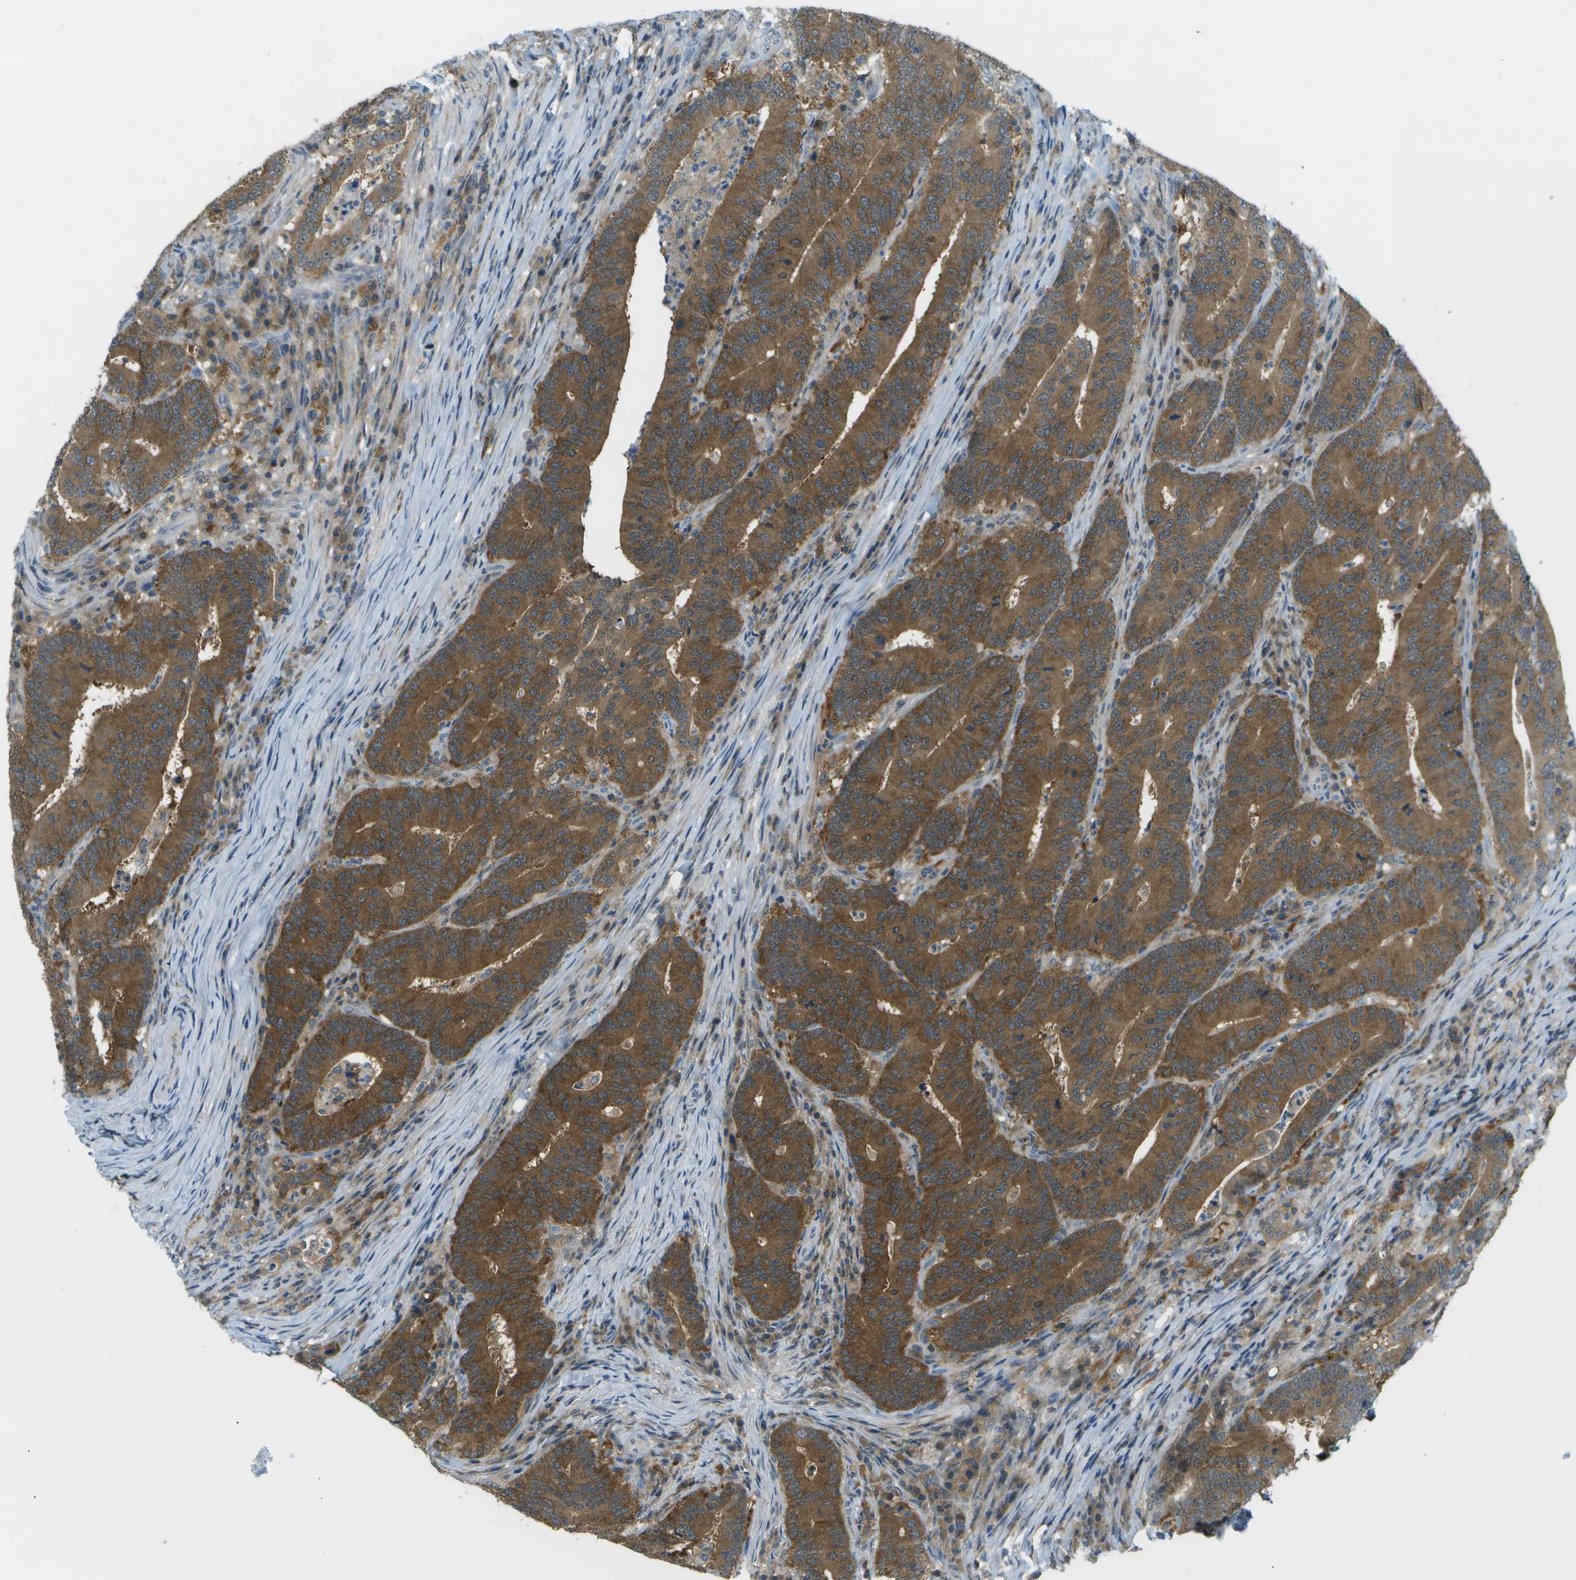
{"staining": {"intensity": "strong", "quantity": ">75%", "location": "cytoplasmic/membranous"}, "tissue": "colorectal cancer", "cell_type": "Tumor cells", "image_type": "cancer", "snomed": [{"axis": "morphology", "description": "Adenocarcinoma, NOS"}, {"axis": "topography", "description": "Colon"}], "caption": "High-power microscopy captured an immunohistochemistry histopathology image of colorectal cancer (adenocarcinoma), revealing strong cytoplasmic/membranous positivity in about >75% of tumor cells.", "gene": "CDH23", "patient": {"sex": "female", "age": 66}}